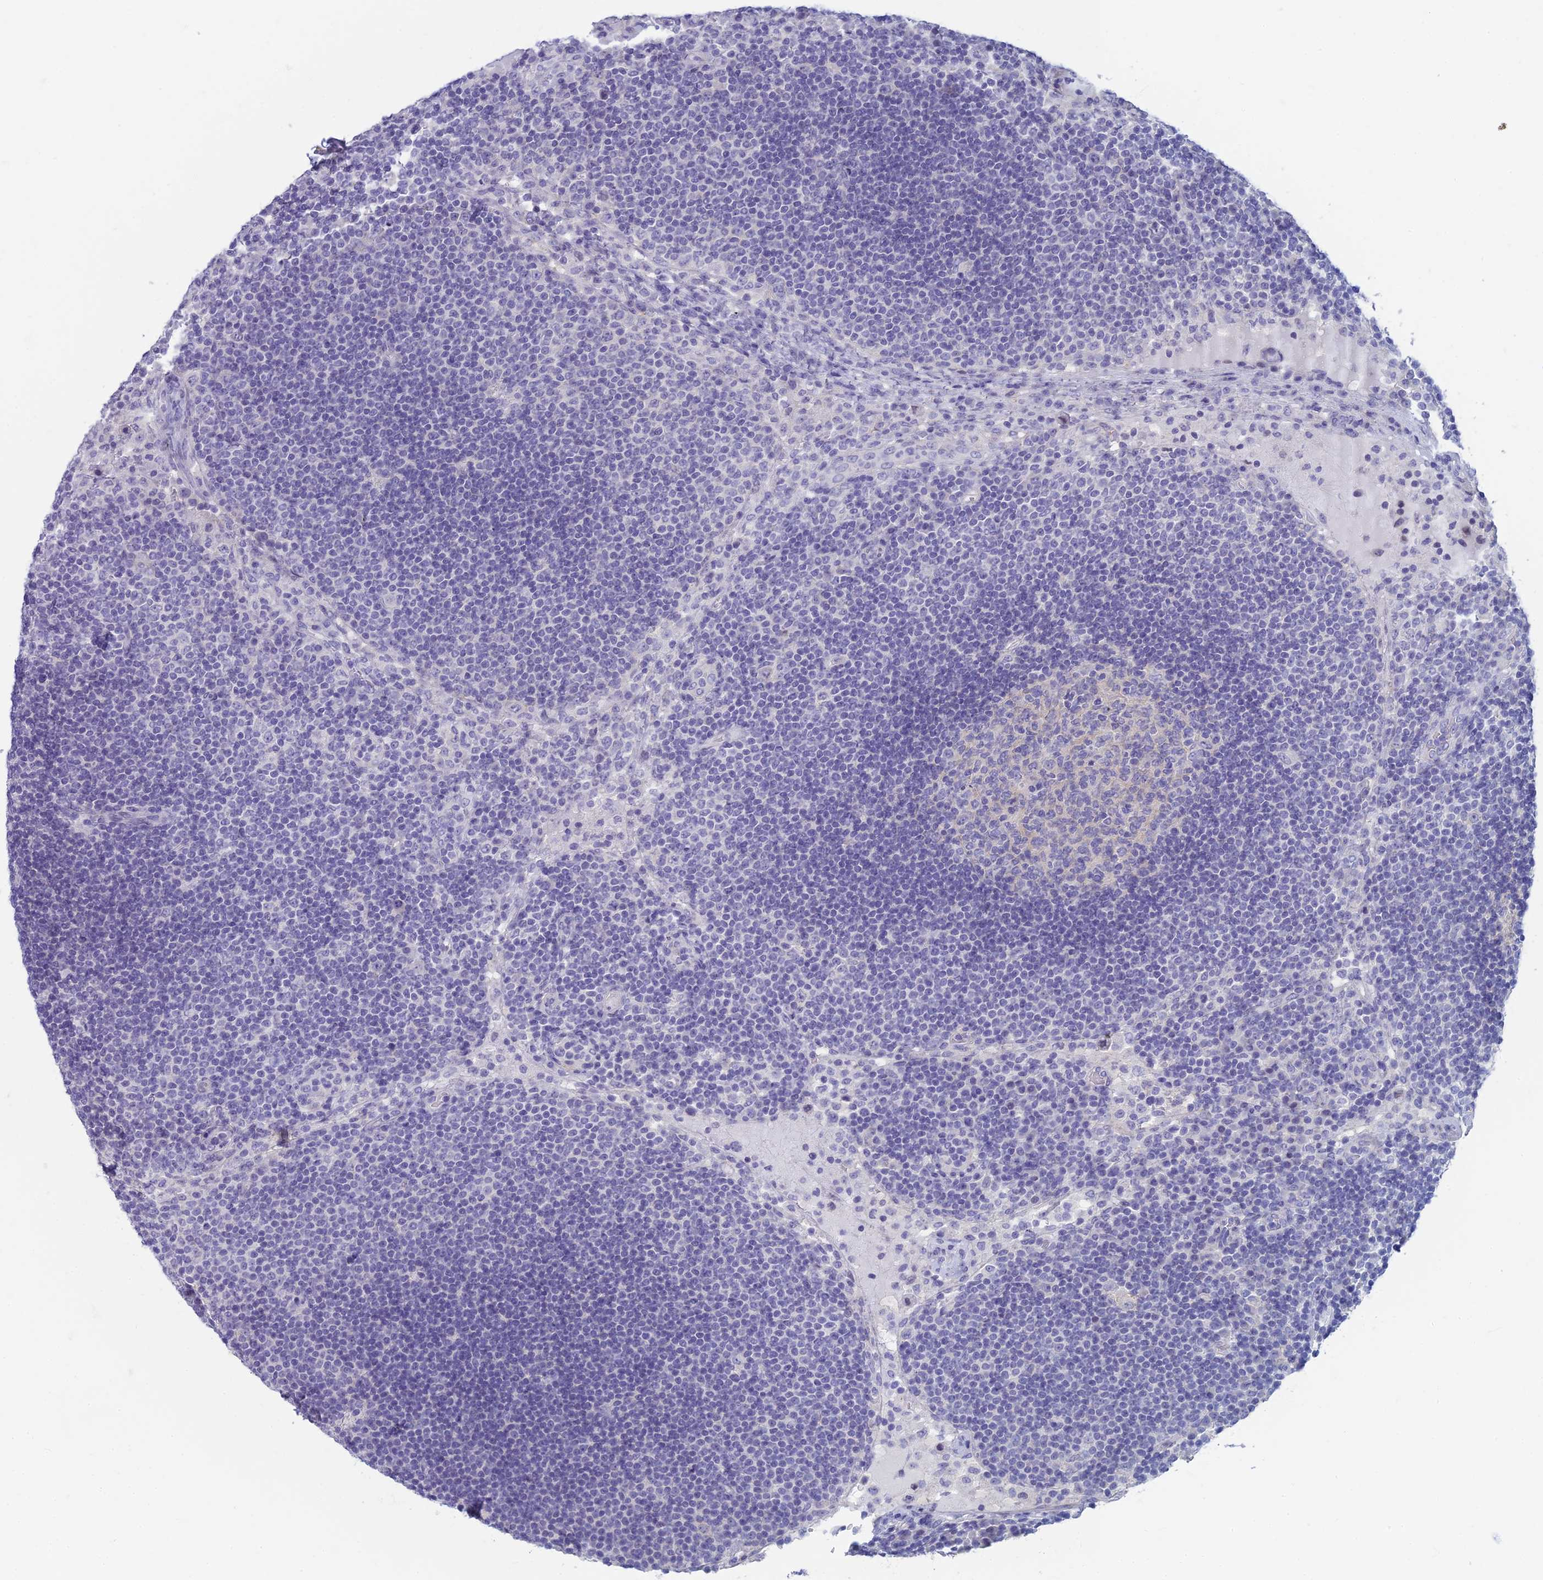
{"staining": {"intensity": "negative", "quantity": "none", "location": "none"}, "tissue": "lymph node", "cell_type": "Germinal center cells", "image_type": "normal", "snomed": [{"axis": "morphology", "description": "Normal tissue, NOS"}, {"axis": "topography", "description": "Lymph node"}], "caption": "Immunohistochemical staining of benign lymph node demonstrates no significant expression in germinal center cells.", "gene": "NEURL1", "patient": {"sex": "female", "age": 53}}